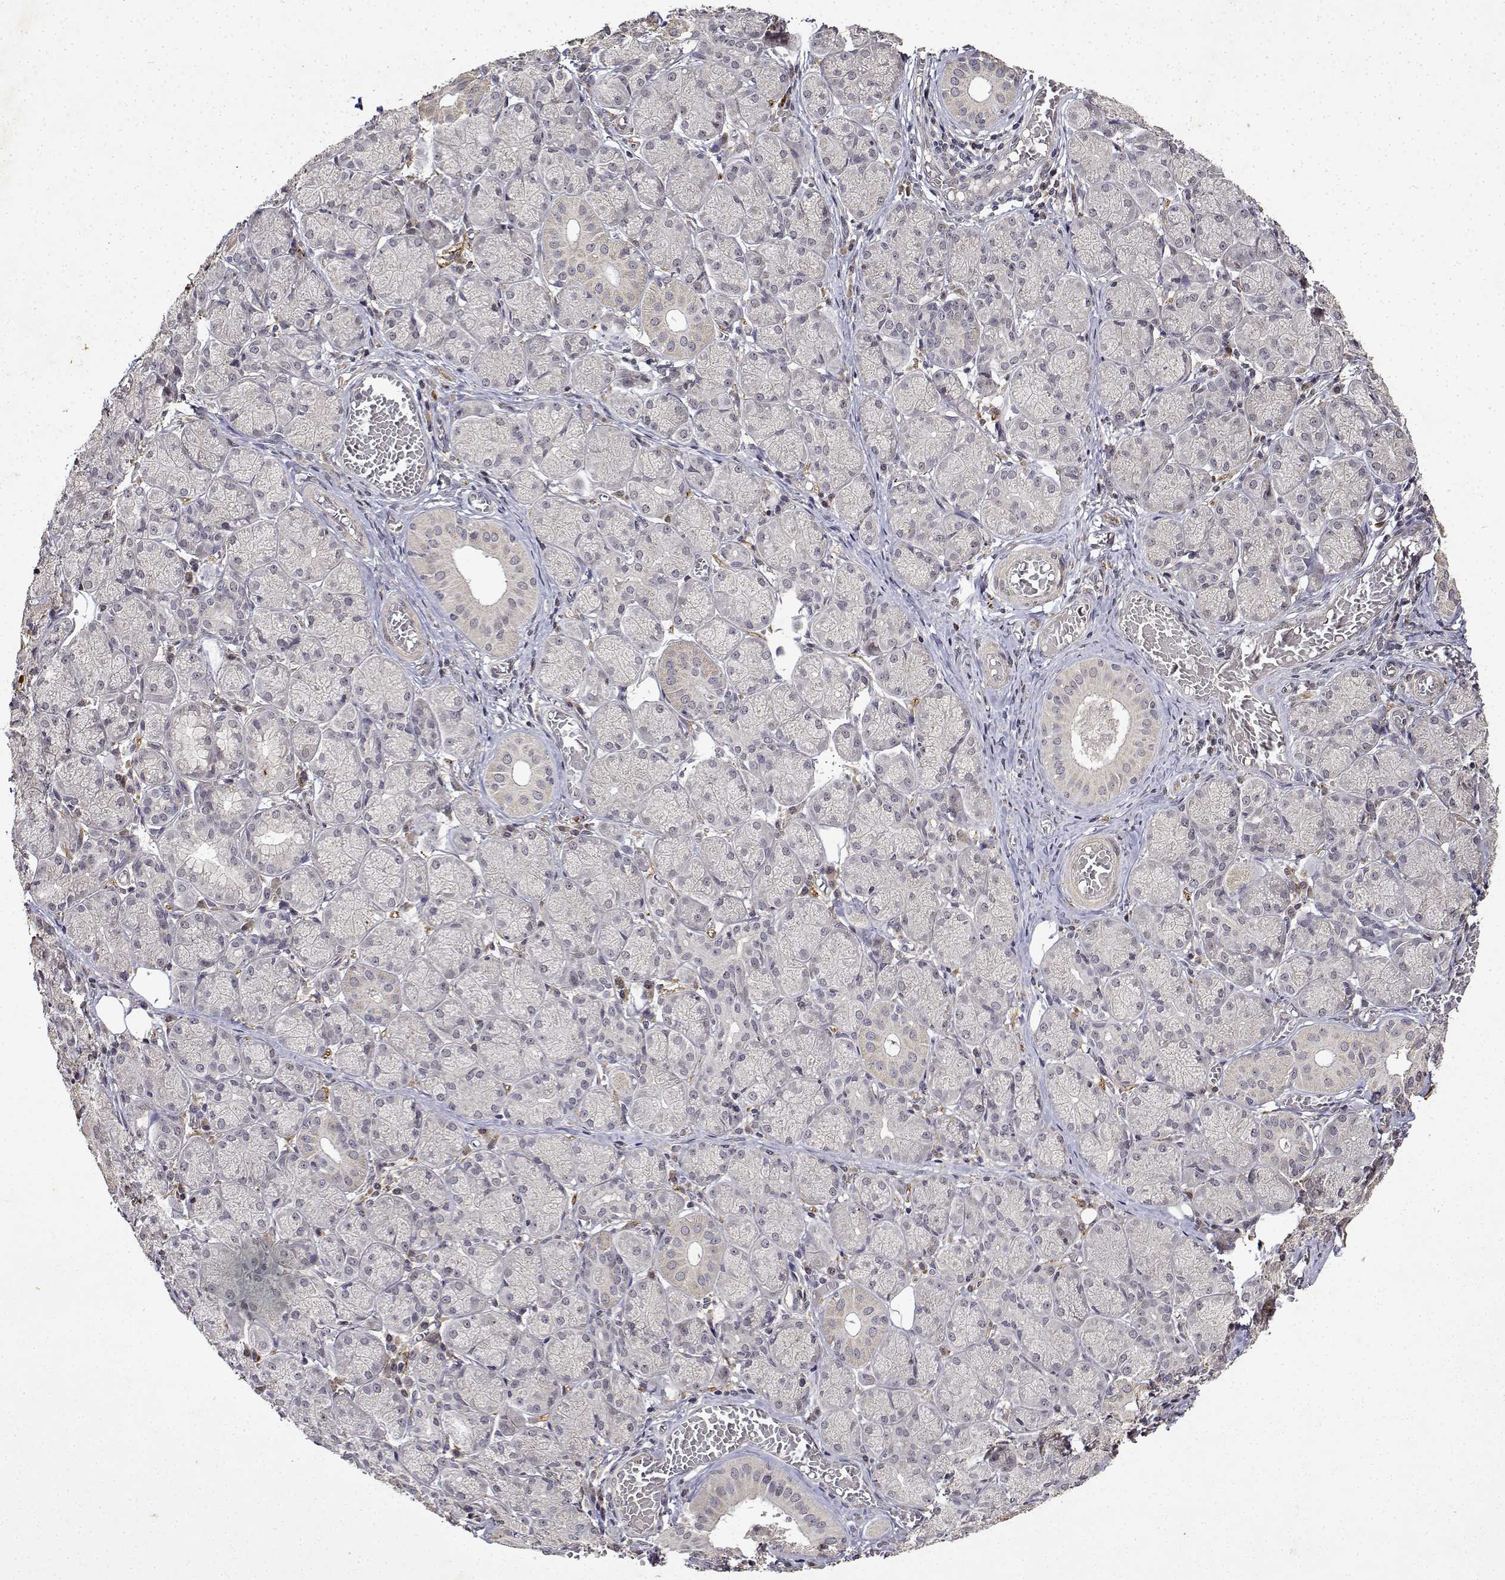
{"staining": {"intensity": "weak", "quantity": "<25%", "location": "cytoplasmic/membranous"}, "tissue": "salivary gland", "cell_type": "Glandular cells", "image_type": "normal", "snomed": [{"axis": "morphology", "description": "Normal tissue, NOS"}, {"axis": "topography", "description": "Salivary gland"}, {"axis": "topography", "description": "Peripheral nerve tissue"}], "caption": "A histopathology image of human salivary gland is negative for staining in glandular cells.", "gene": "BDNF", "patient": {"sex": "female", "age": 24}}